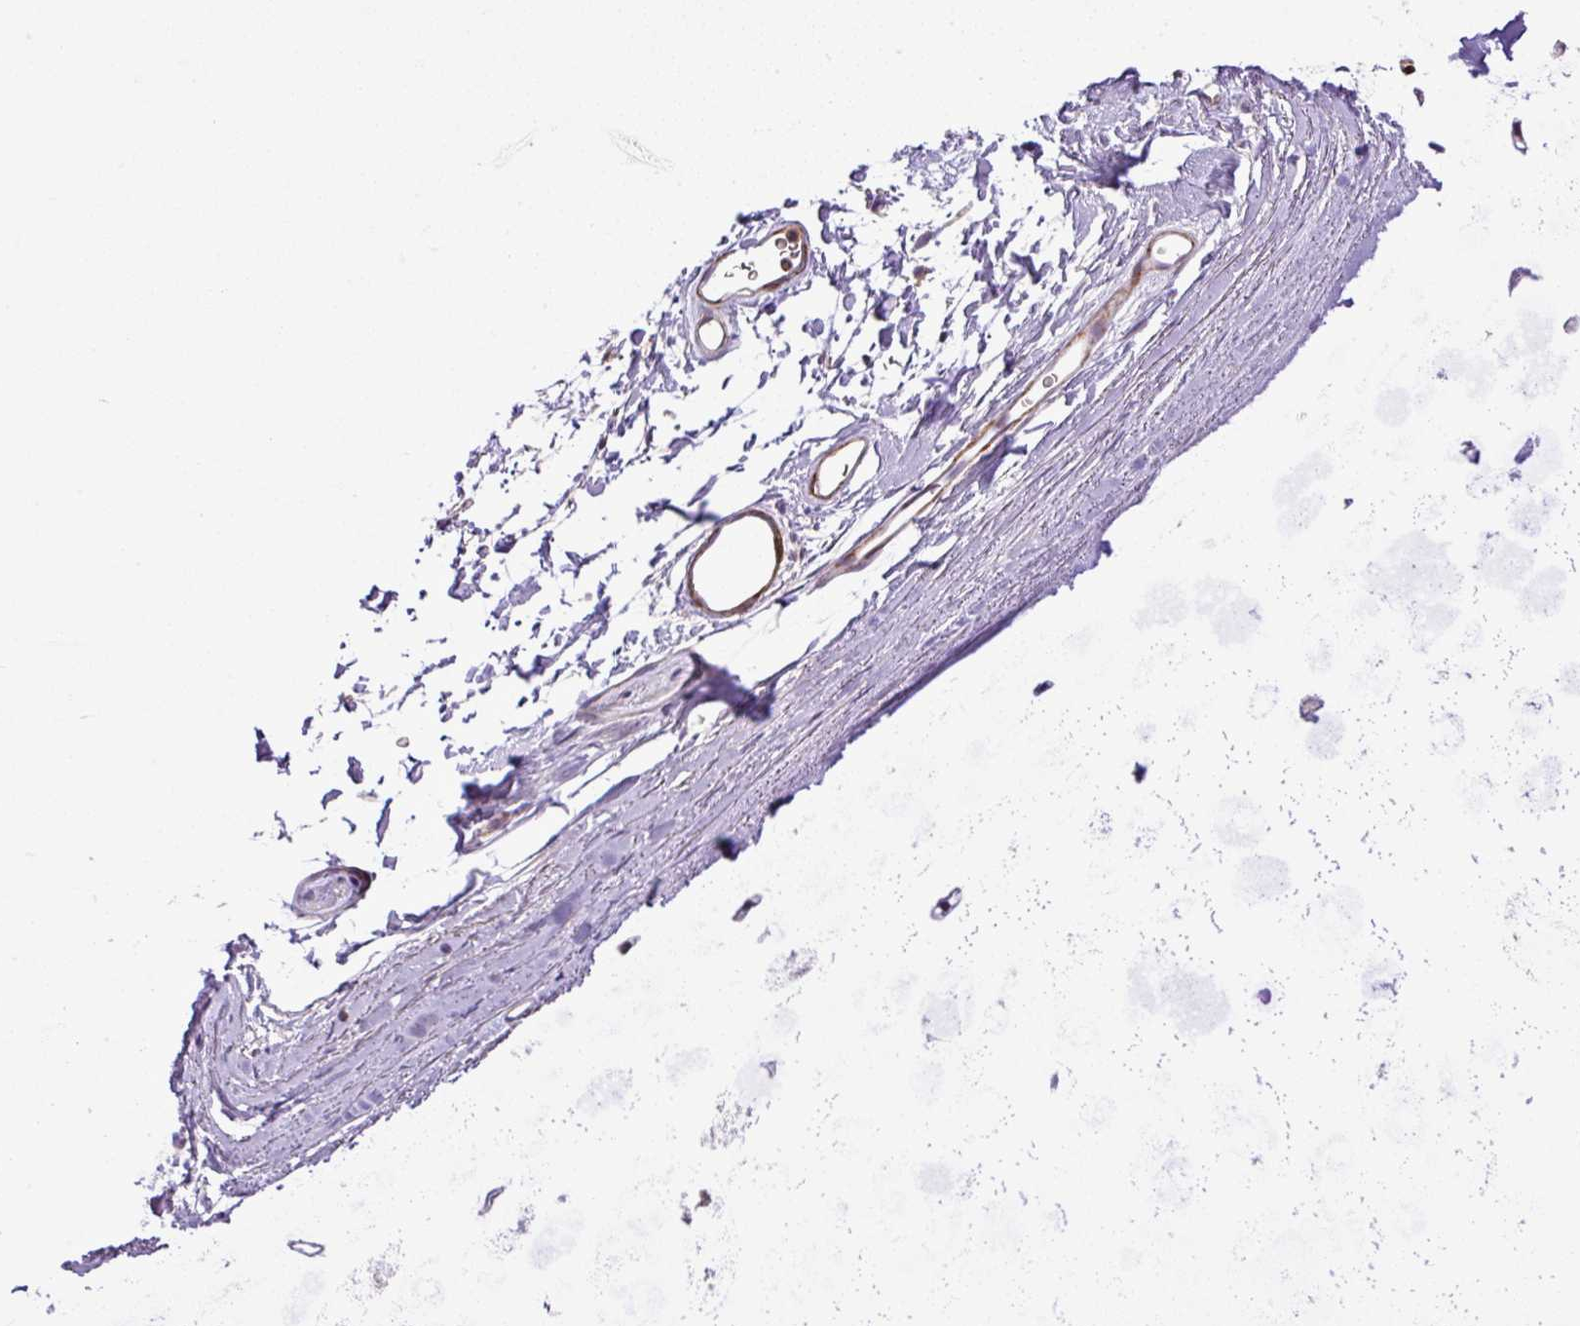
{"staining": {"intensity": "negative", "quantity": "none", "location": "none"}, "tissue": "adipose tissue", "cell_type": "Adipocytes", "image_type": "normal", "snomed": [{"axis": "morphology", "description": "Normal tissue, NOS"}, {"axis": "topography", "description": "Lymph node"}, {"axis": "topography", "description": "Cartilage tissue"}, {"axis": "topography", "description": "Bronchus"}], "caption": "Adipocytes are negative for brown protein staining in benign adipose tissue. (Stains: DAB immunohistochemistry (IHC) with hematoxylin counter stain, Microscopy: brightfield microscopy at high magnification).", "gene": "NBEAL2", "patient": {"sex": "female", "age": 70}}